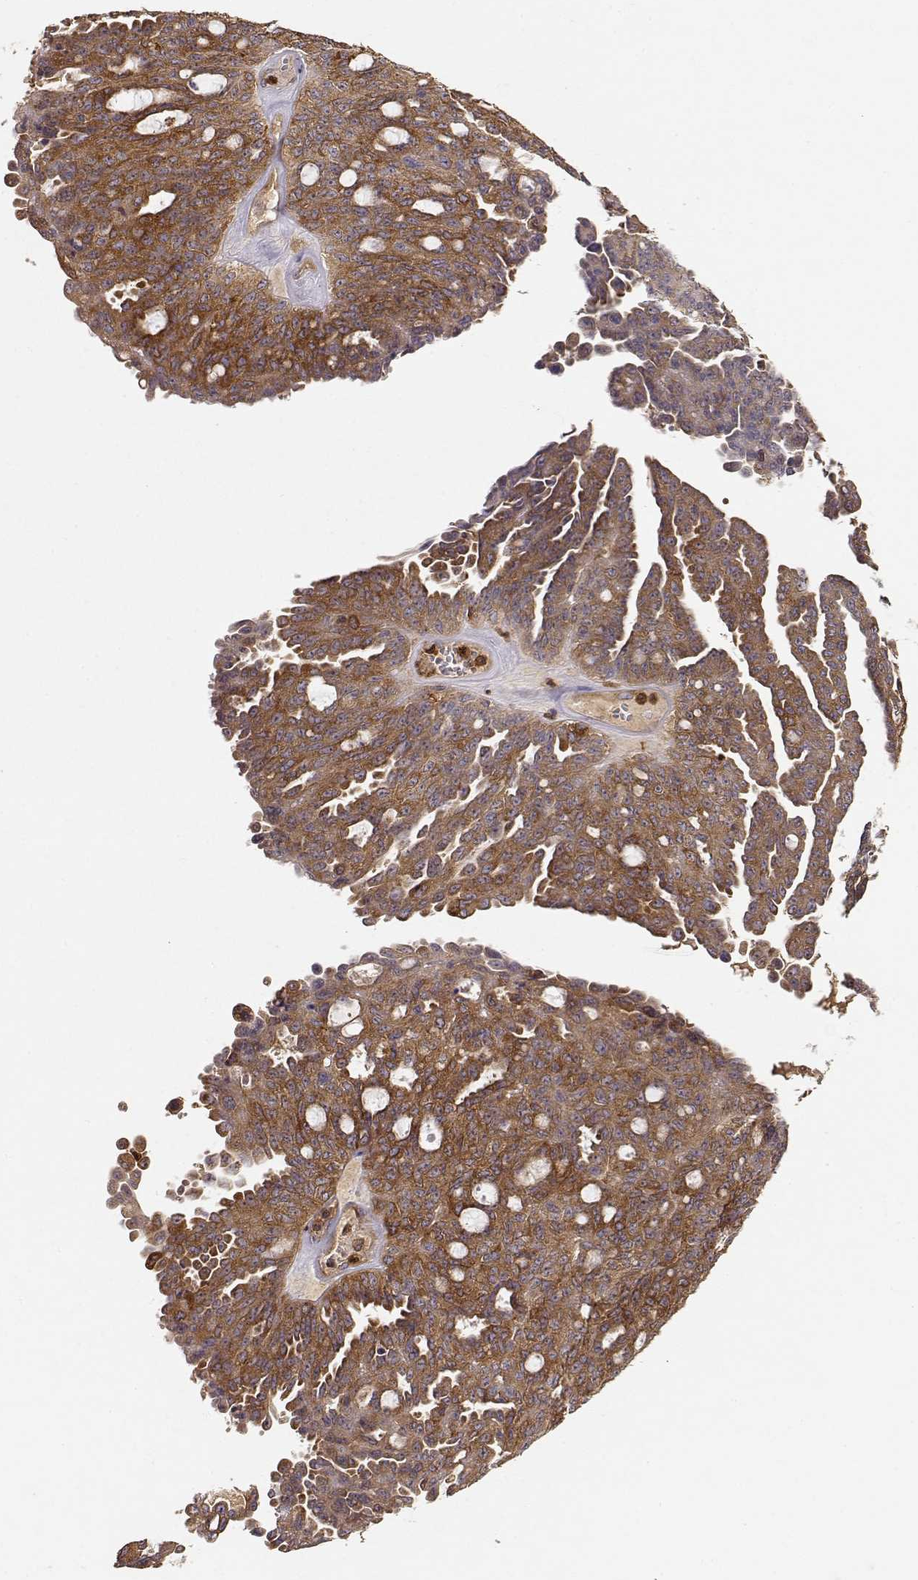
{"staining": {"intensity": "strong", "quantity": "25%-75%", "location": "cytoplasmic/membranous"}, "tissue": "ovarian cancer", "cell_type": "Tumor cells", "image_type": "cancer", "snomed": [{"axis": "morphology", "description": "Cystadenocarcinoma, serous, NOS"}, {"axis": "topography", "description": "Ovary"}], "caption": "Immunohistochemistry photomicrograph of neoplastic tissue: ovarian serous cystadenocarcinoma stained using immunohistochemistry (IHC) shows high levels of strong protein expression localized specifically in the cytoplasmic/membranous of tumor cells, appearing as a cytoplasmic/membranous brown color.", "gene": "ARHGEF2", "patient": {"sex": "female", "age": 71}}